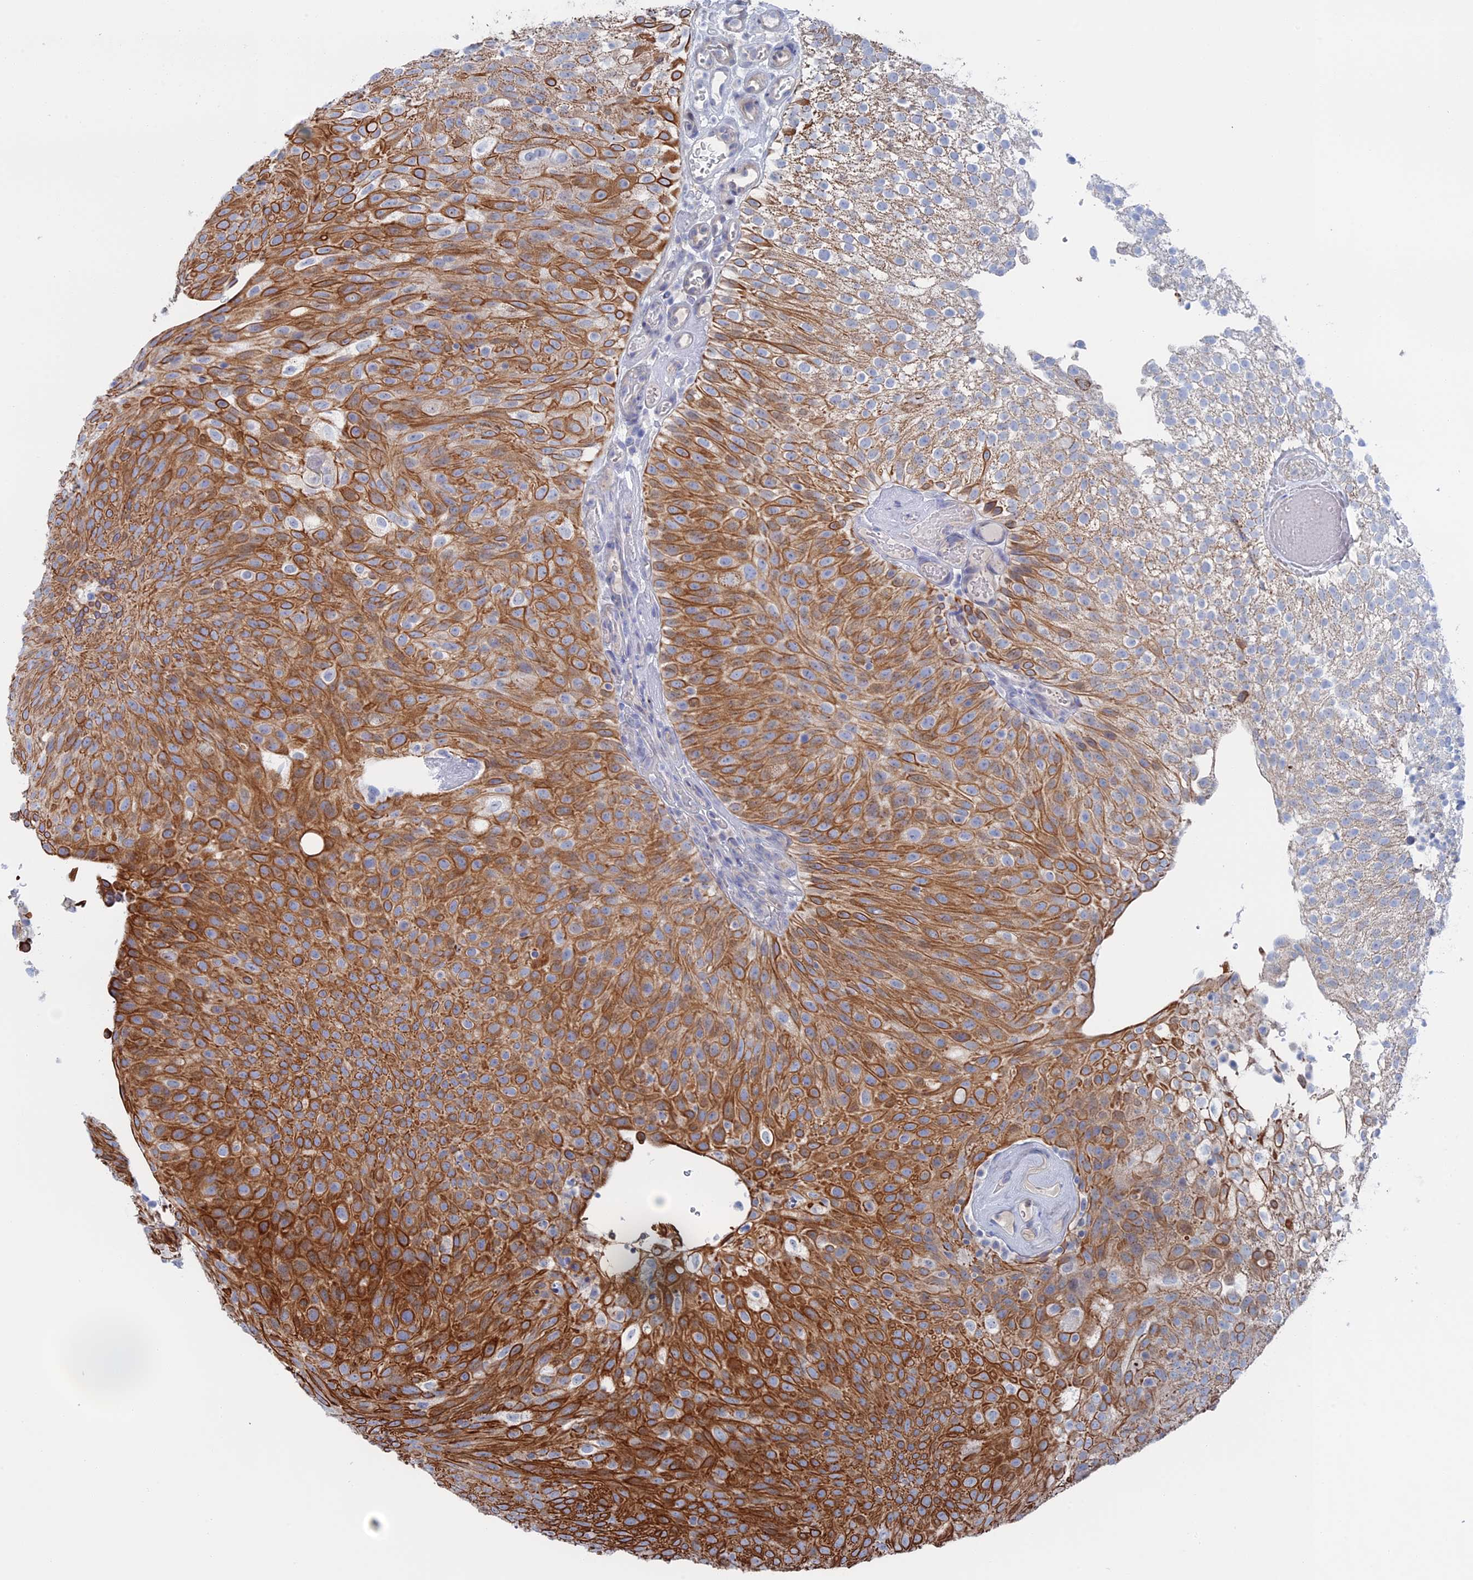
{"staining": {"intensity": "strong", "quantity": ">75%", "location": "cytoplasmic/membranous"}, "tissue": "urothelial cancer", "cell_type": "Tumor cells", "image_type": "cancer", "snomed": [{"axis": "morphology", "description": "Urothelial carcinoma, Low grade"}, {"axis": "topography", "description": "Urinary bladder"}], "caption": "This is a photomicrograph of immunohistochemistry (IHC) staining of urothelial carcinoma (low-grade), which shows strong expression in the cytoplasmic/membranous of tumor cells.", "gene": "IL7", "patient": {"sex": "male", "age": 78}}